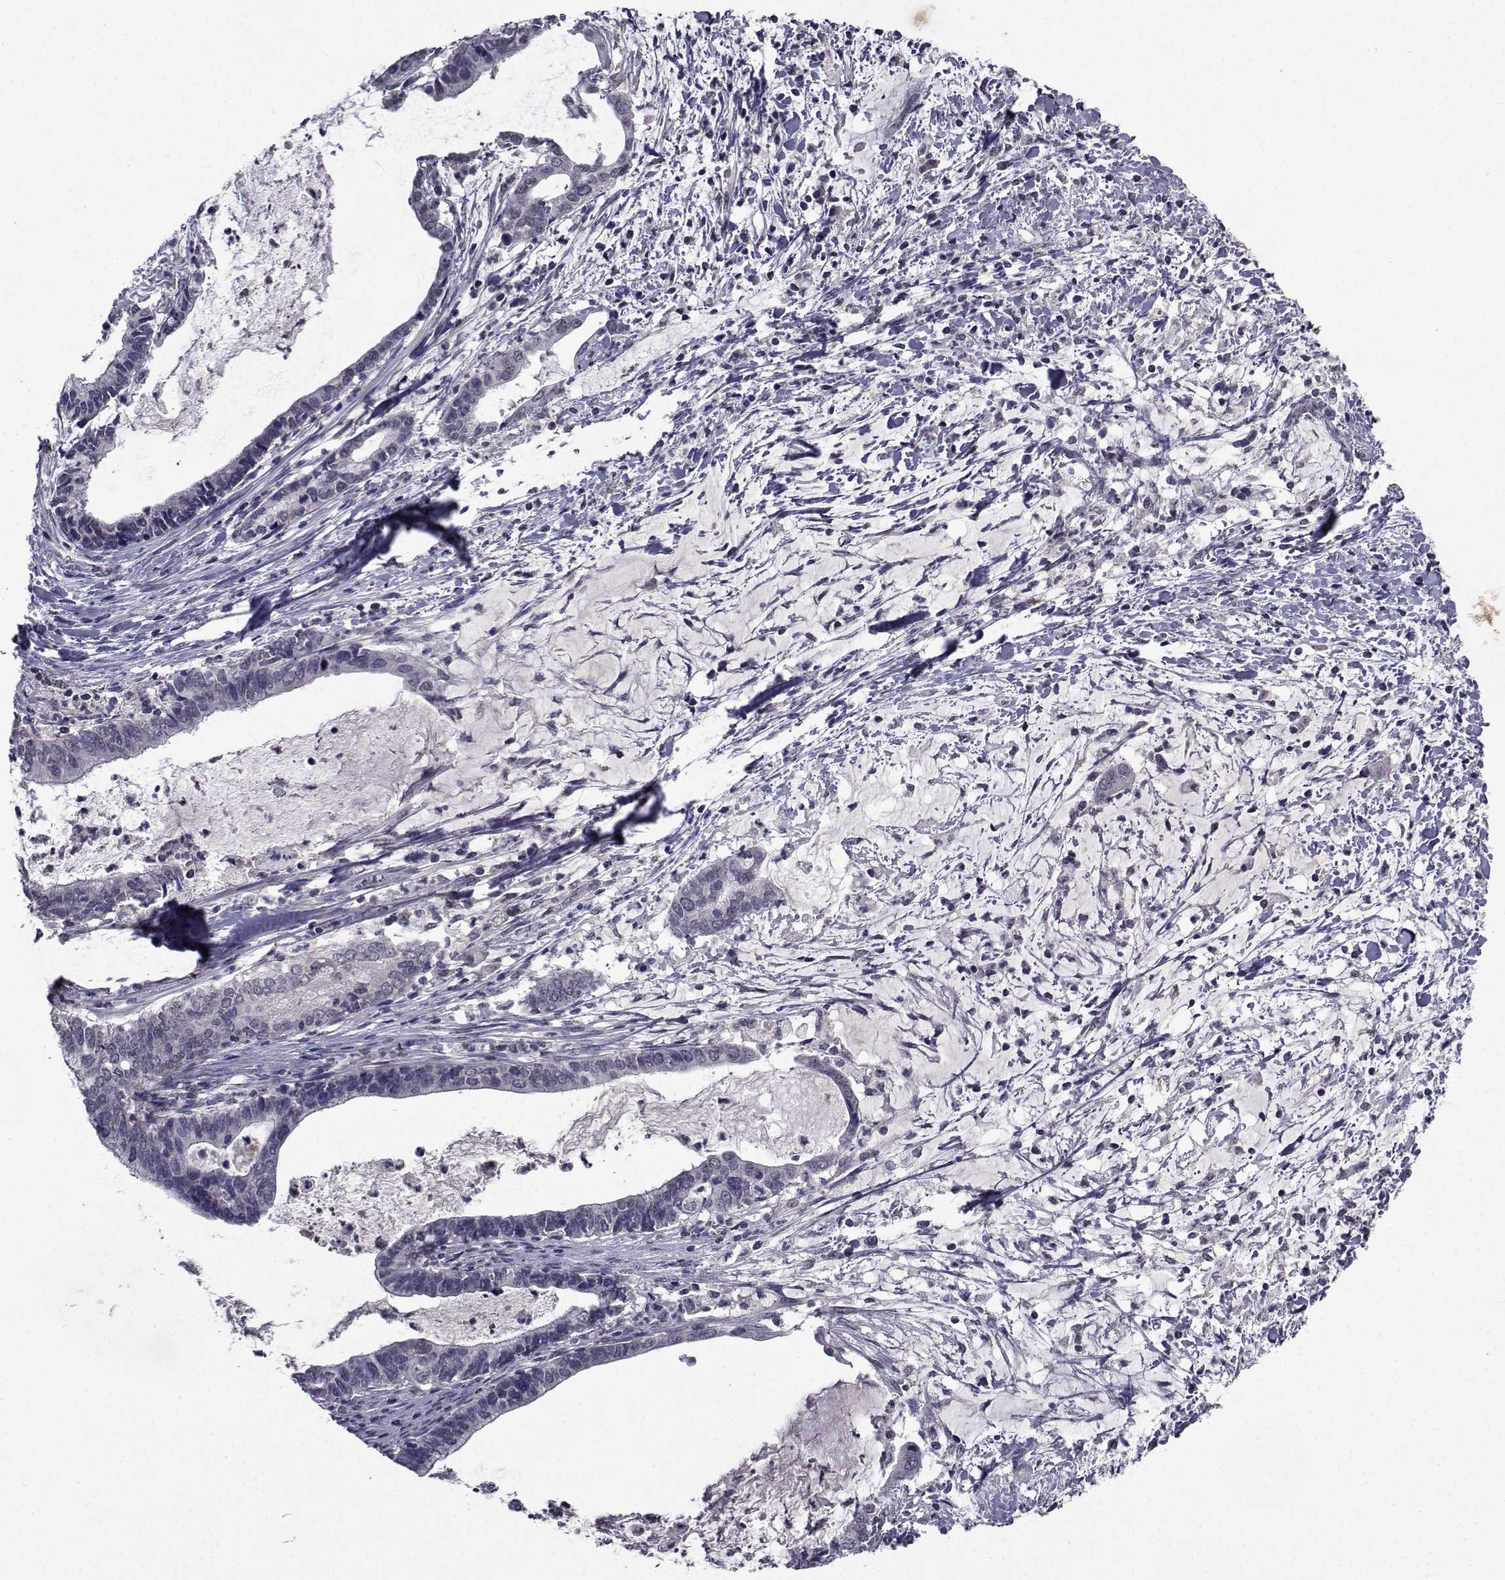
{"staining": {"intensity": "negative", "quantity": "none", "location": "none"}, "tissue": "cervical cancer", "cell_type": "Tumor cells", "image_type": "cancer", "snomed": [{"axis": "morphology", "description": "Adenocarcinoma, NOS"}, {"axis": "topography", "description": "Cervix"}], "caption": "A histopathology image of cervical adenocarcinoma stained for a protein shows no brown staining in tumor cells.", "gene": "CYP2S1", "patient": {"sex": "female", "age": 42}}